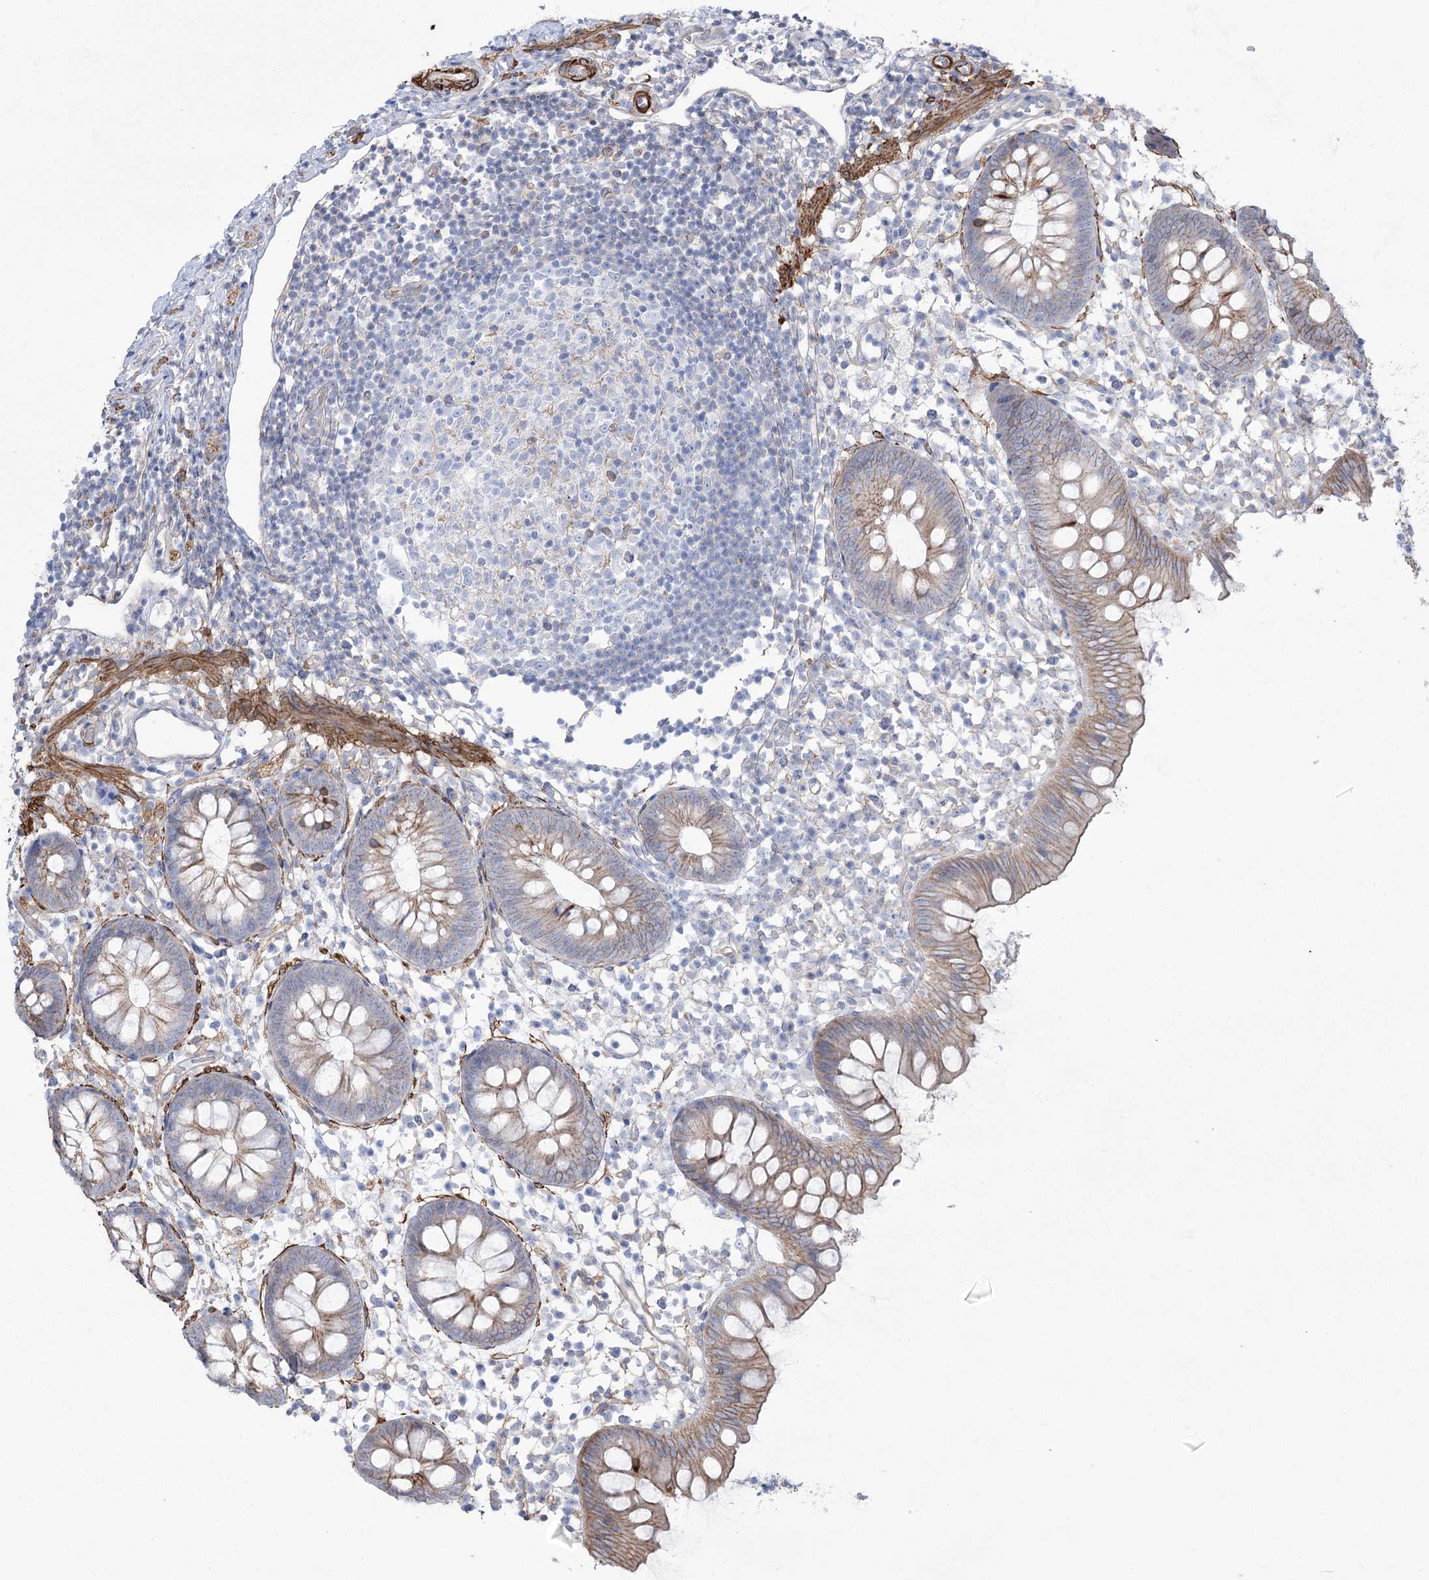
{"staining": {"intensity": "moderate", "quantity": "25%-75%", "location": "cytoplasmic/membranous"}, "tissue": "appendix", "cell_type": "Glandular cells", "image_type": "normal", "snomed": [{"axis": "morphology", "description": "Normal tissue, NOS"}, {"axis": "topography", "description": "Appendix"}], "caption": "This is an image of immunohistochemistry (IHC) staining of normal appendix, which shows moderate expression in the cytoplasmic/membranous of glandular cells.", "gene": "PLEKHA5", "patient": {"sex": "female", "age": 20}}